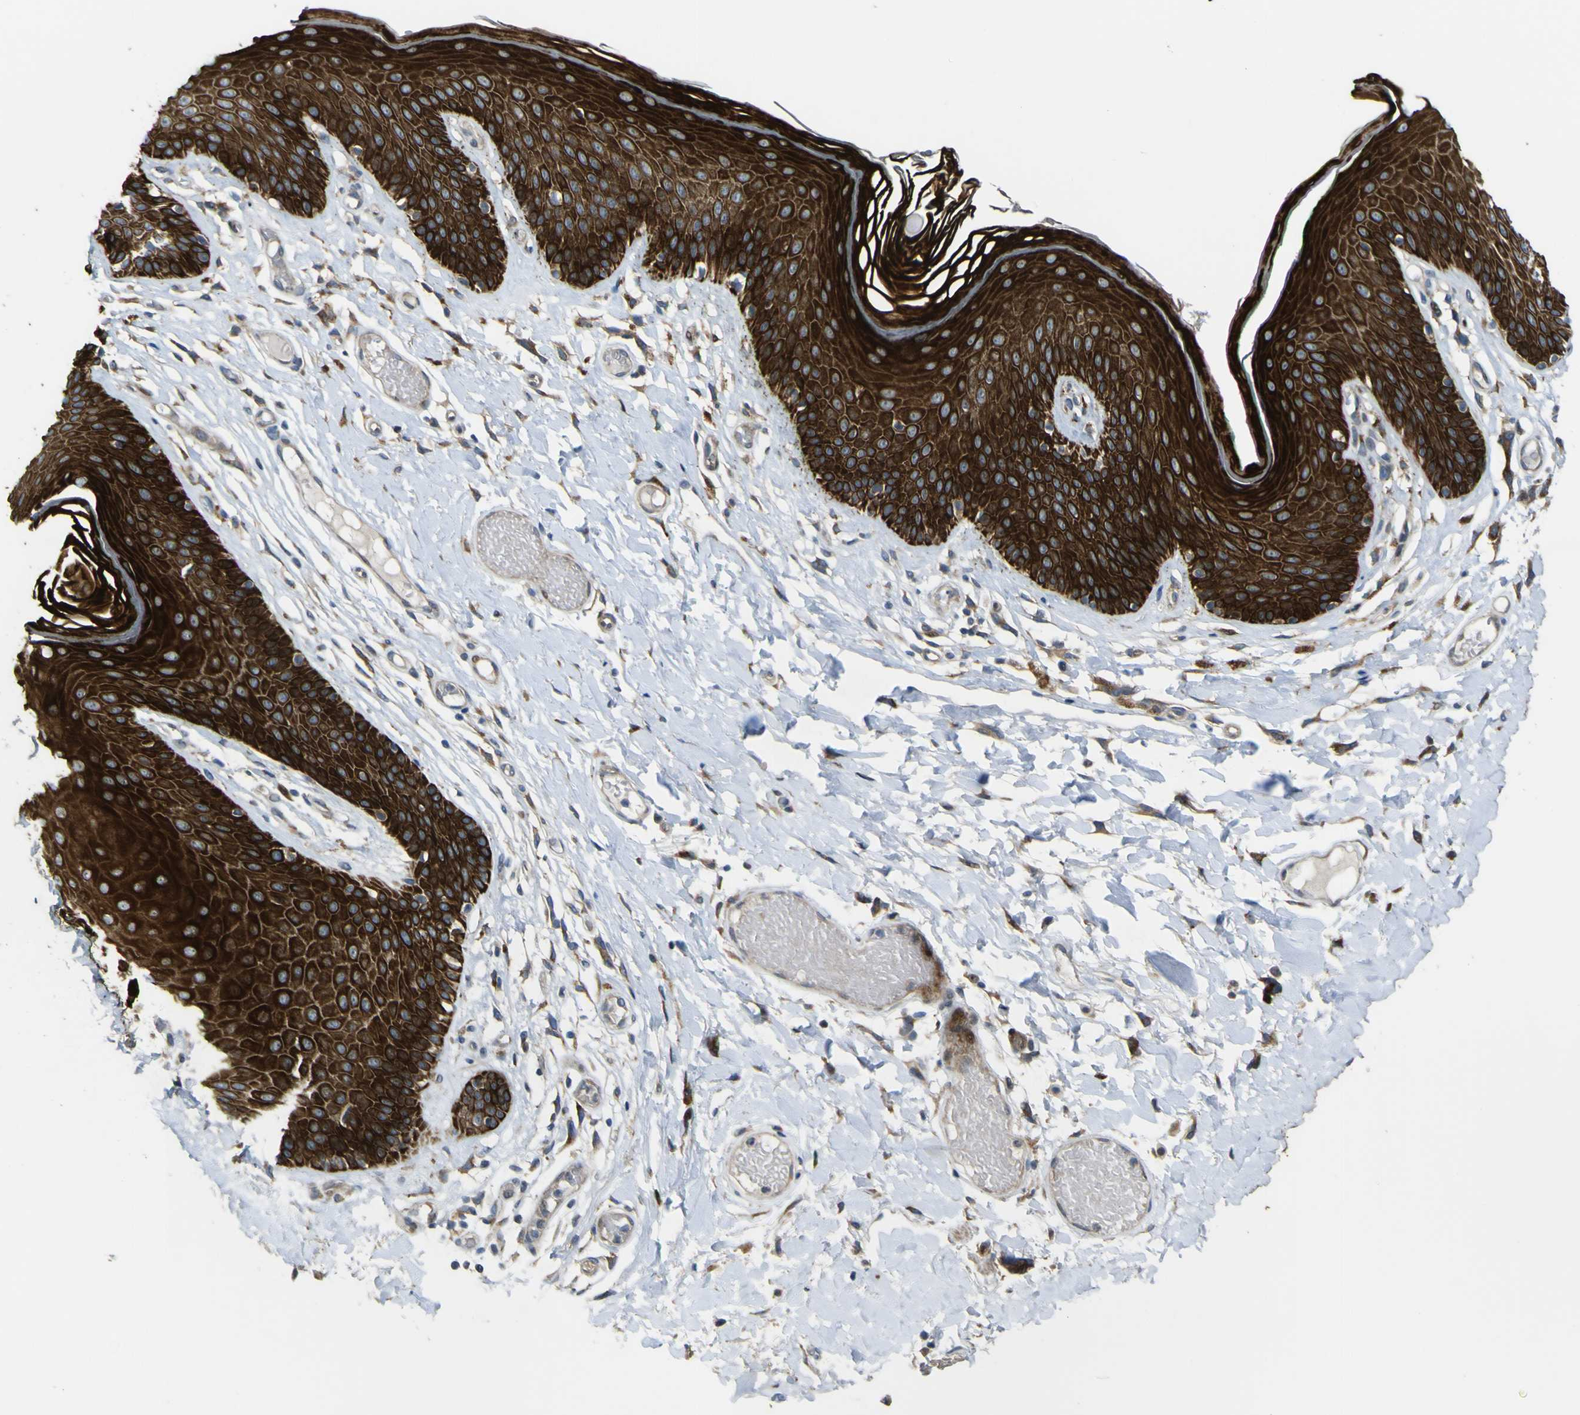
{"staining": {"intensity": "strong", "quantity": ">75%", "location": "cytoplasmic/membranous"}, "tissue": "skin", "cell_type": "Epidermal cells", "image_type": "normal", "snomed": [{"axis": "morphology", "description": "Normal tissue, NOS"}, {"axis": "topography", "description": "Vulva"}], "caption": "Epidermal cells display strong cytoplasmic/membranous positivity in about >75% of cells in normal skin. The protein is stained brown, and the nuclei are stained in blue (DAB IHC with brightfield microscopy, high magnification).", "gene": "LBHD1", "patient": {"sex": "female", "age": 73}}